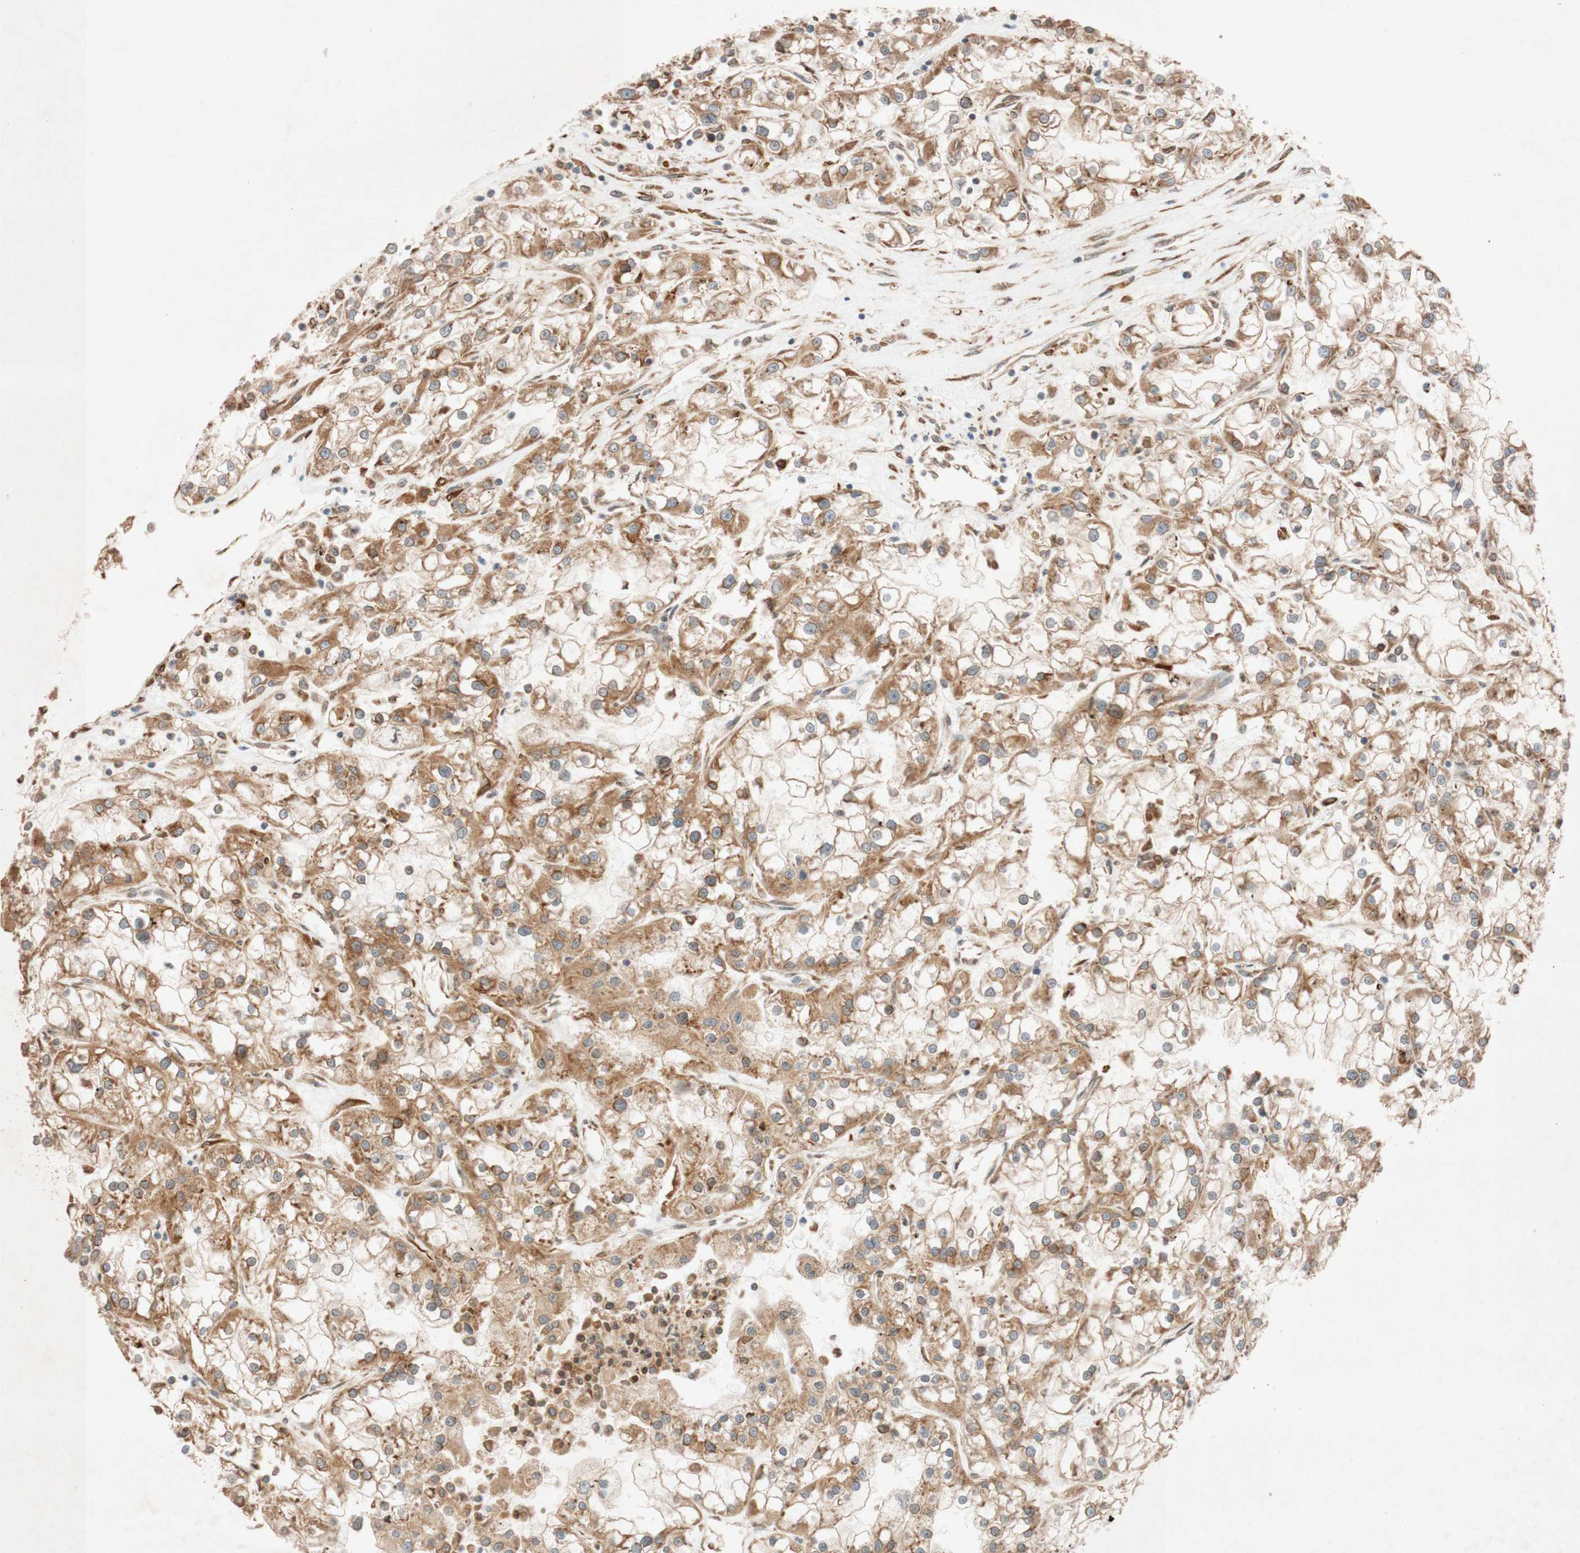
{"staining": {"intensity": "moderate", "quantity": ">75%", "location": "cytoplasmic/membranous,nuclear"}, "tissue": "renal cancer", "cell_type": "Tumor cells", "image_type": "cancer", "snomed": [{"axis": "morphology", "description": "Adenocarcinoma, NOS"}, {"axis": "topography", "description": "Kidney"}], "caption": "A medium amount of moderate cytoplasmic/membranous and nuclear expression is seen in approximately >75% of tumor cells in renal cancer (adenocarcinoma) tissue.", "gene": "PTPRU", "patient": {"sex": "female", "age": 52}}